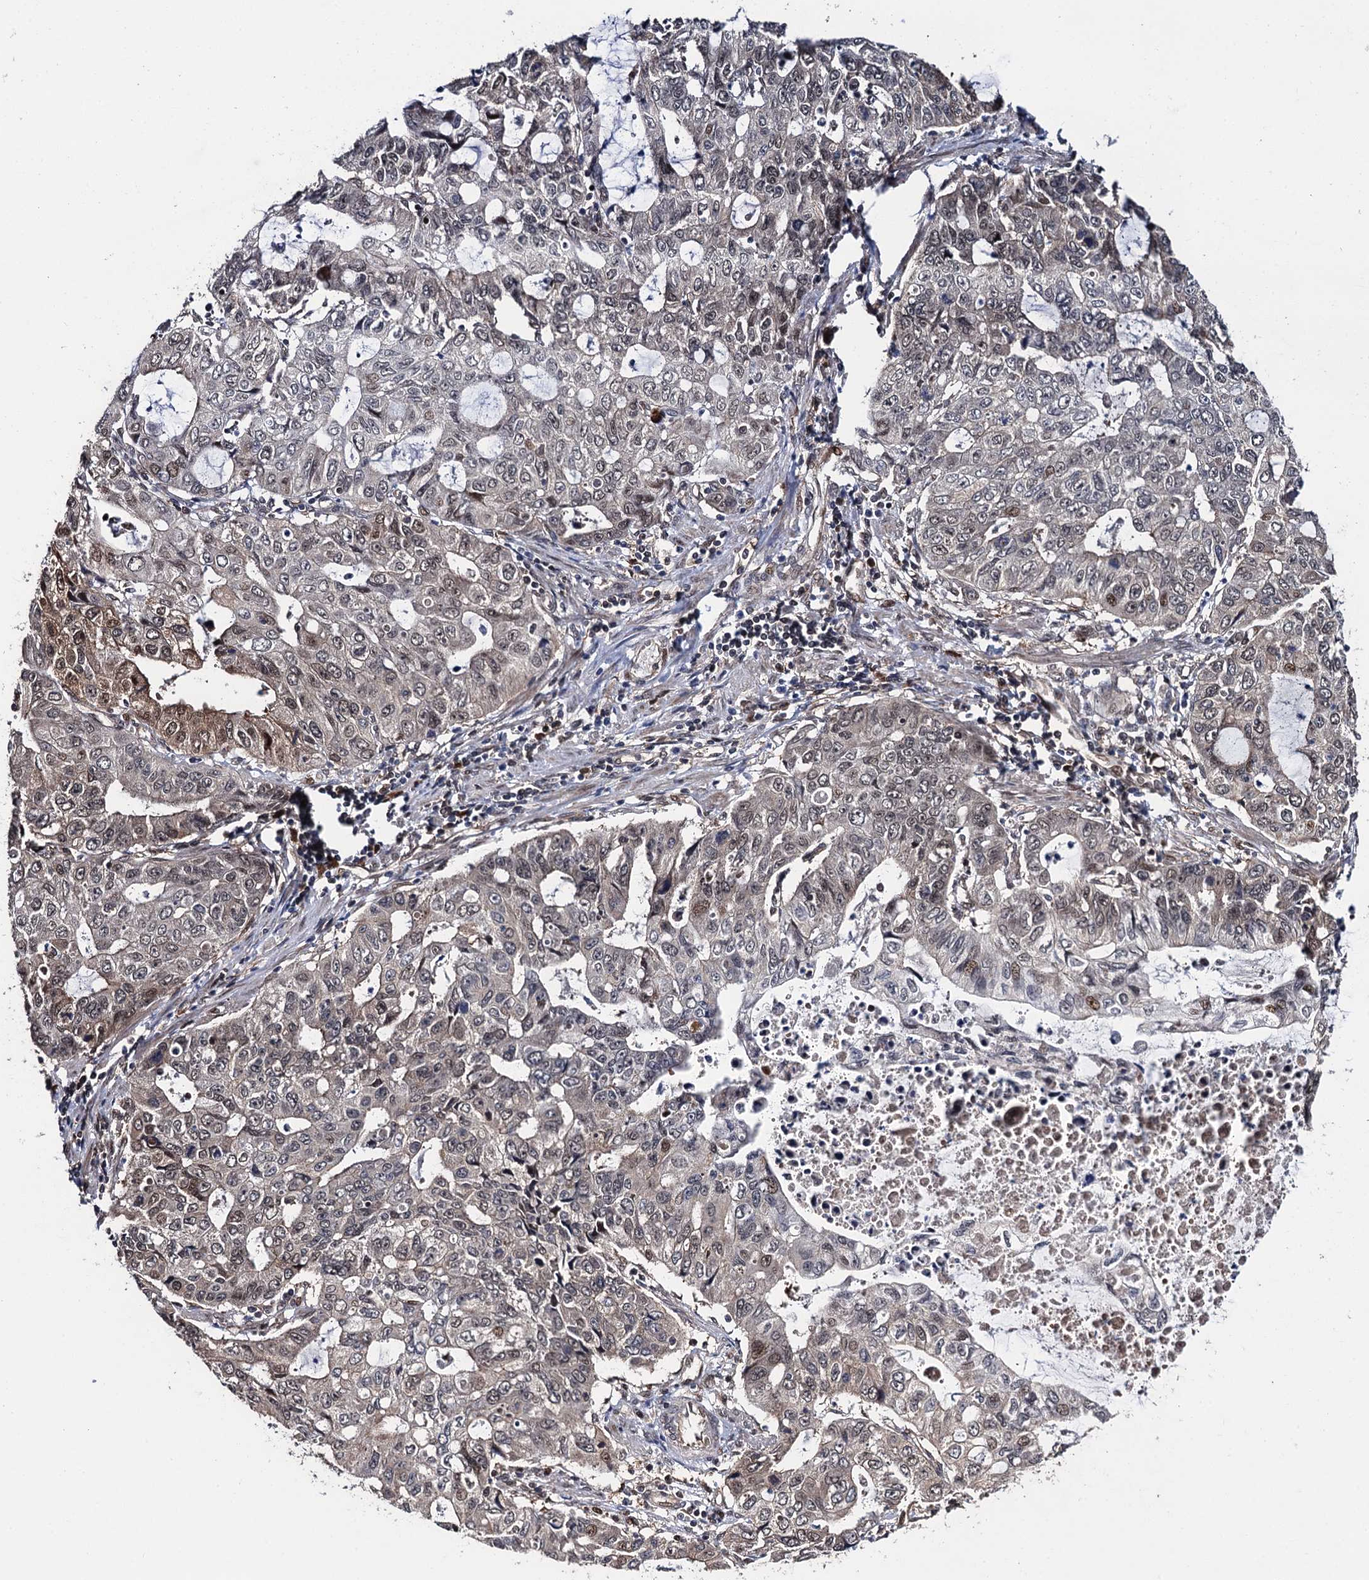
{"staining": {"intensity": "moderate", "quantity": "<25%", "location": "cytoplasmic/membranous,nuclear"}, "tissue": "stomach cancer", "cell_type": "Tumor cells", "image_type": "cancer", "snomed": [{"axis": "morphology", "description": "Adenocarcinoma, NOS"}, {"axis": "topography", "description": "Stomach, lower"}], "caption": "Protein staining reveals moderate cytoplasmic/membranous and nuclear staining in about <25% of tumor cells in stomach cancer (adenocarcinoma). The staining was performed using DAB (3,3'-diaminobenzidine) to visualize the protein expression in brown, while the nuclei were stained in blue with hematoxylin (Magnification: 20x).", "gene": "CDC23", "patient": {"sex": "female", "age": 43}}